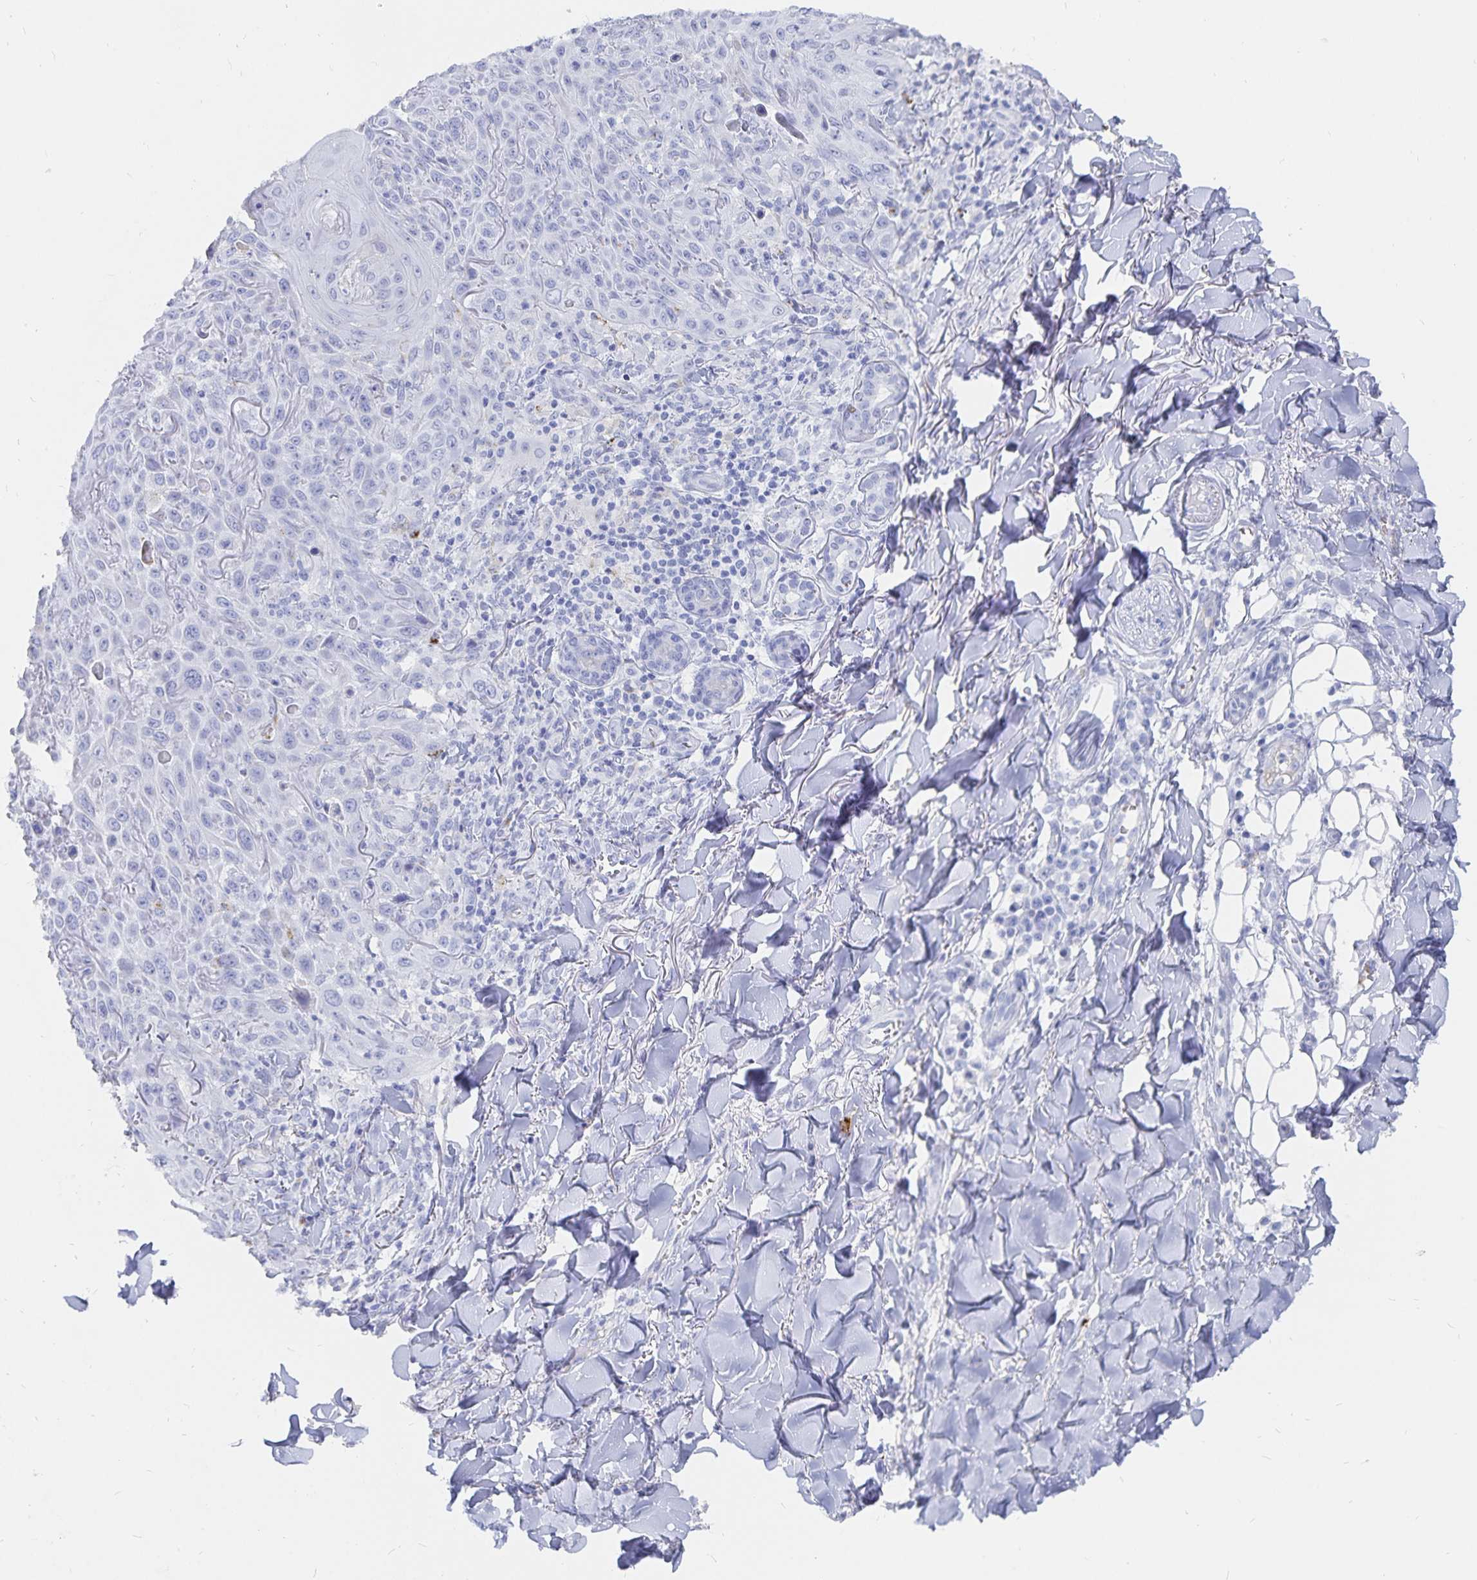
{"staining": {"intensity": "negative", "quantity": "none", "location": "none"}, "tissue": "skin cancer", "cell_type": "Tumor cells", "image_type": "cancer", "snomed": [{"axis": "morphology", "description": "Squamous cell carcinoma, NOS"}, {"axis": "topography", "description": "Skin"}], "caption": "Immunohistochemistry (IHC) image of skin cancer stained for a protein (brown), which demonstrates no expression in tumor cells.", "gene": "INSL5", "patient": {"sex": "male", "age": 75}}